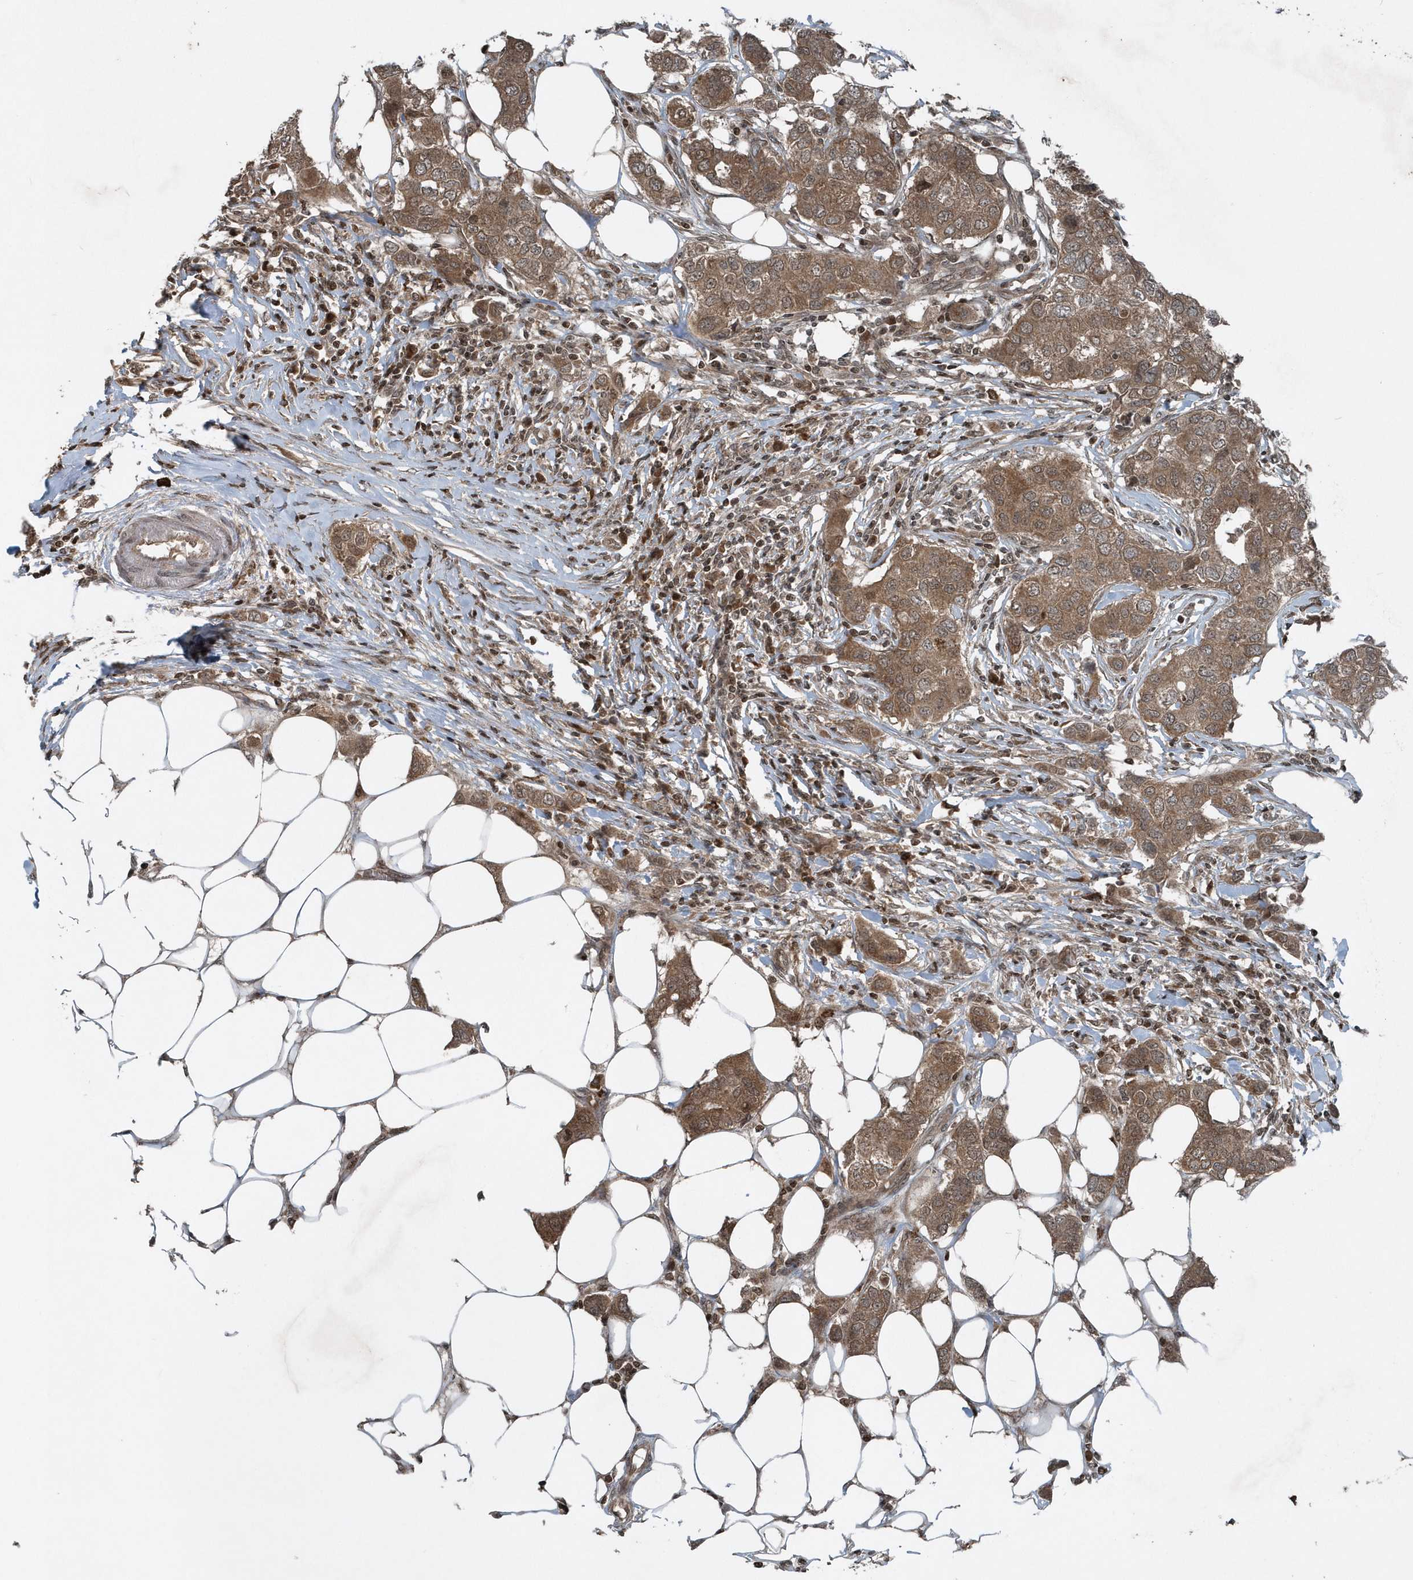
{"staining": {"intensity": "moderate", "quantity": ">75%", "location": "cytoplasmic/membranous"}, "tissue": "breast cancer", "cell_type": "Tumor cells", "image_type": "cancer", "snomed": [{"axis": "morphology", "description": "Duct carcinoma"}, {"axis": "topography", "description": "Breast"}], "caption": "Breast cancer was stained to show a protein in brown. There is medium levels of moderate cytoplasmic/membranous staining in about >75% of tumor cells. Using DAB (3,3'-diaminobenzidine) (brown) and hematoxylin (blue) stains, captured at high magnification using brightfield microscopy.", "gene": "EIF2B1", "patient": {"sex": "female", "age": 50}}